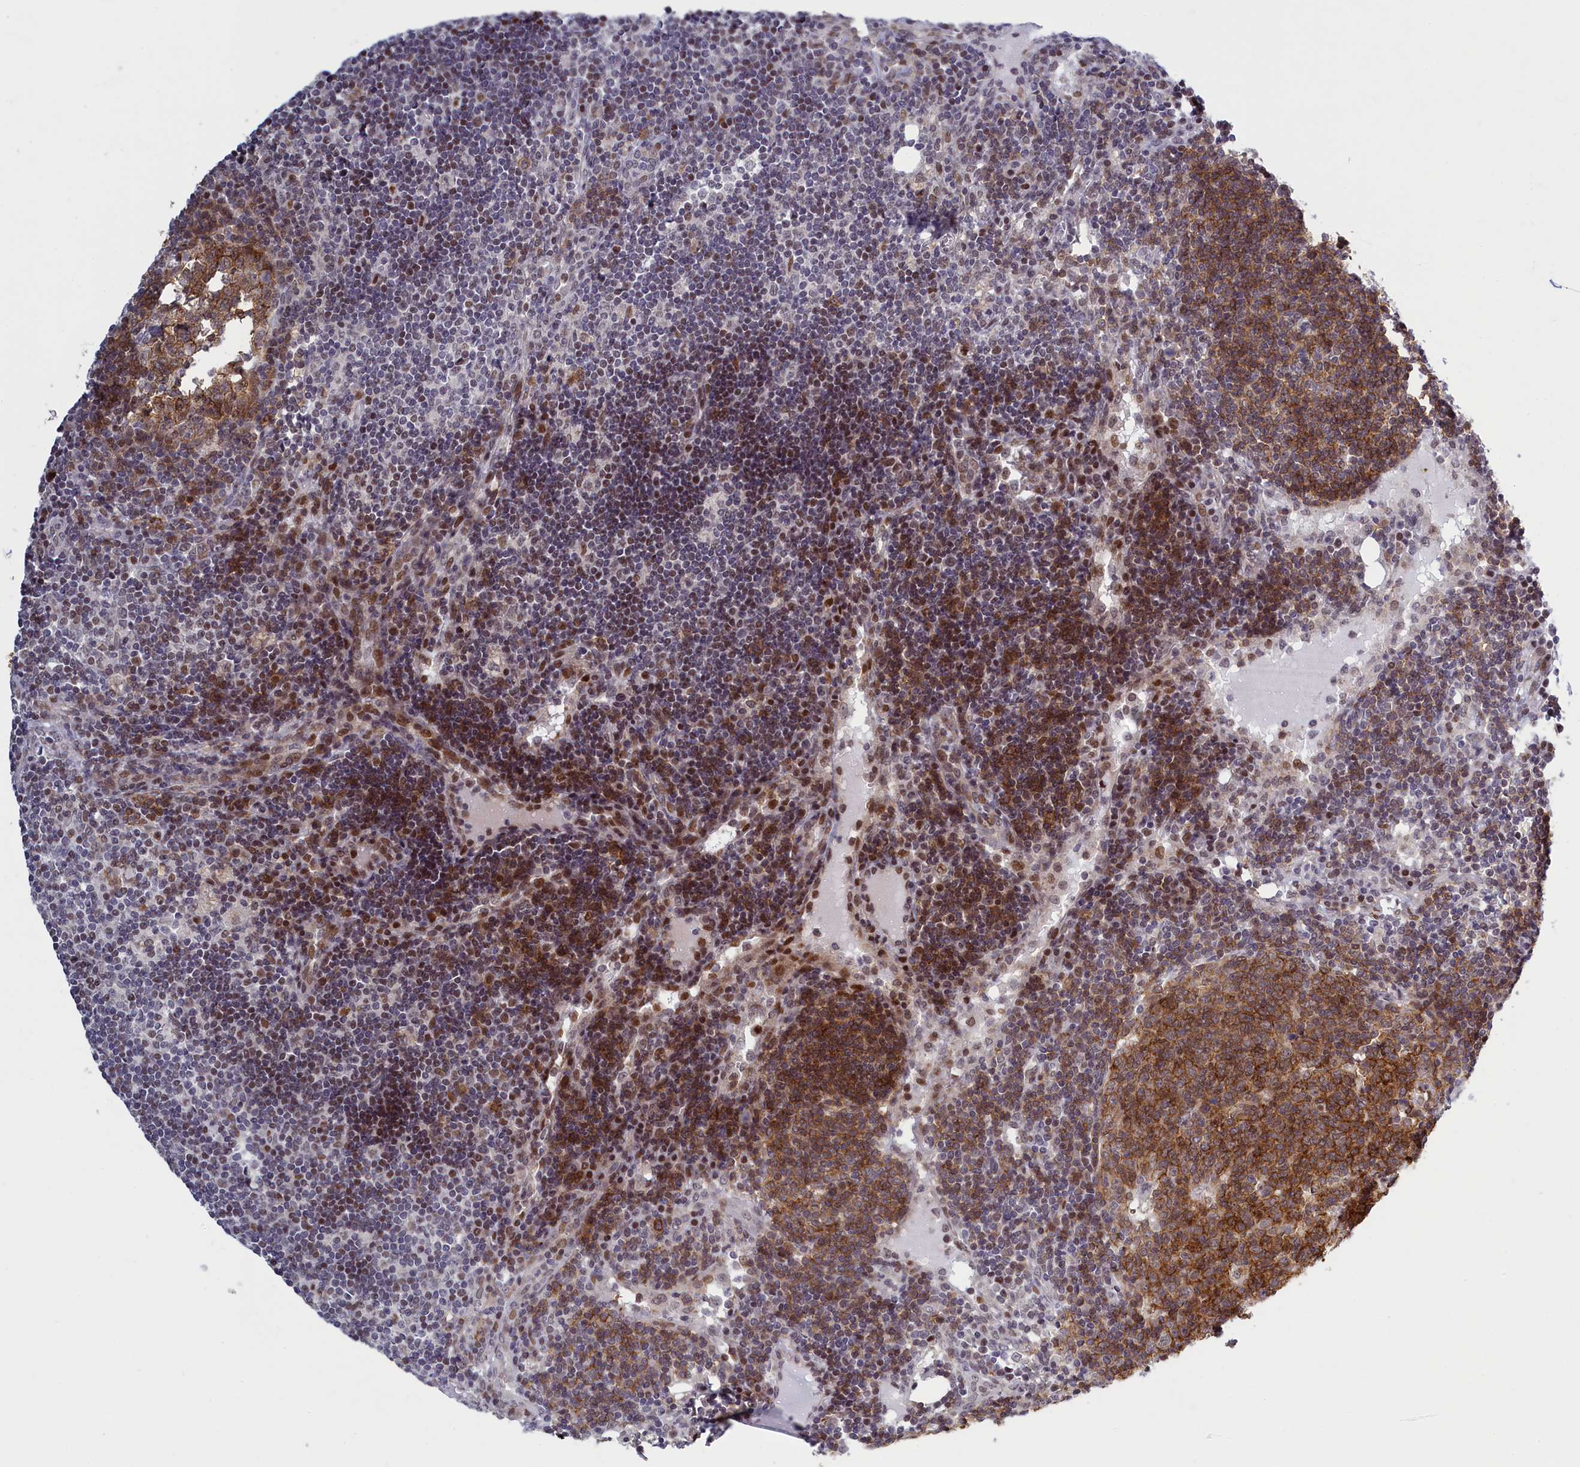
{"staining": {"intensity": "strong", "quantity": "25%-75%", "location": "cytoplasmic/membranous"}, "tissue": "lymph node", "cell_type": "Germinal center cells", "image_type": "normal", "snomed": [{"axis": "morphology", "description": "Normal tissue, NOS"}, {"axis": "topography", "description": "Lymph node"}], "caption": "Germinal center cells reveal high levels of strong cytoplasmic/membranous expression in approximately 25%-75% of cells in normal lymph node. The protein of interest is stained brown, and the nuclei are stained in blue (DAB IHC with brightfield microscopy, high magnification).", "gene": "ATF7IP2", "patient": {"sex": "female", "age": 73}}